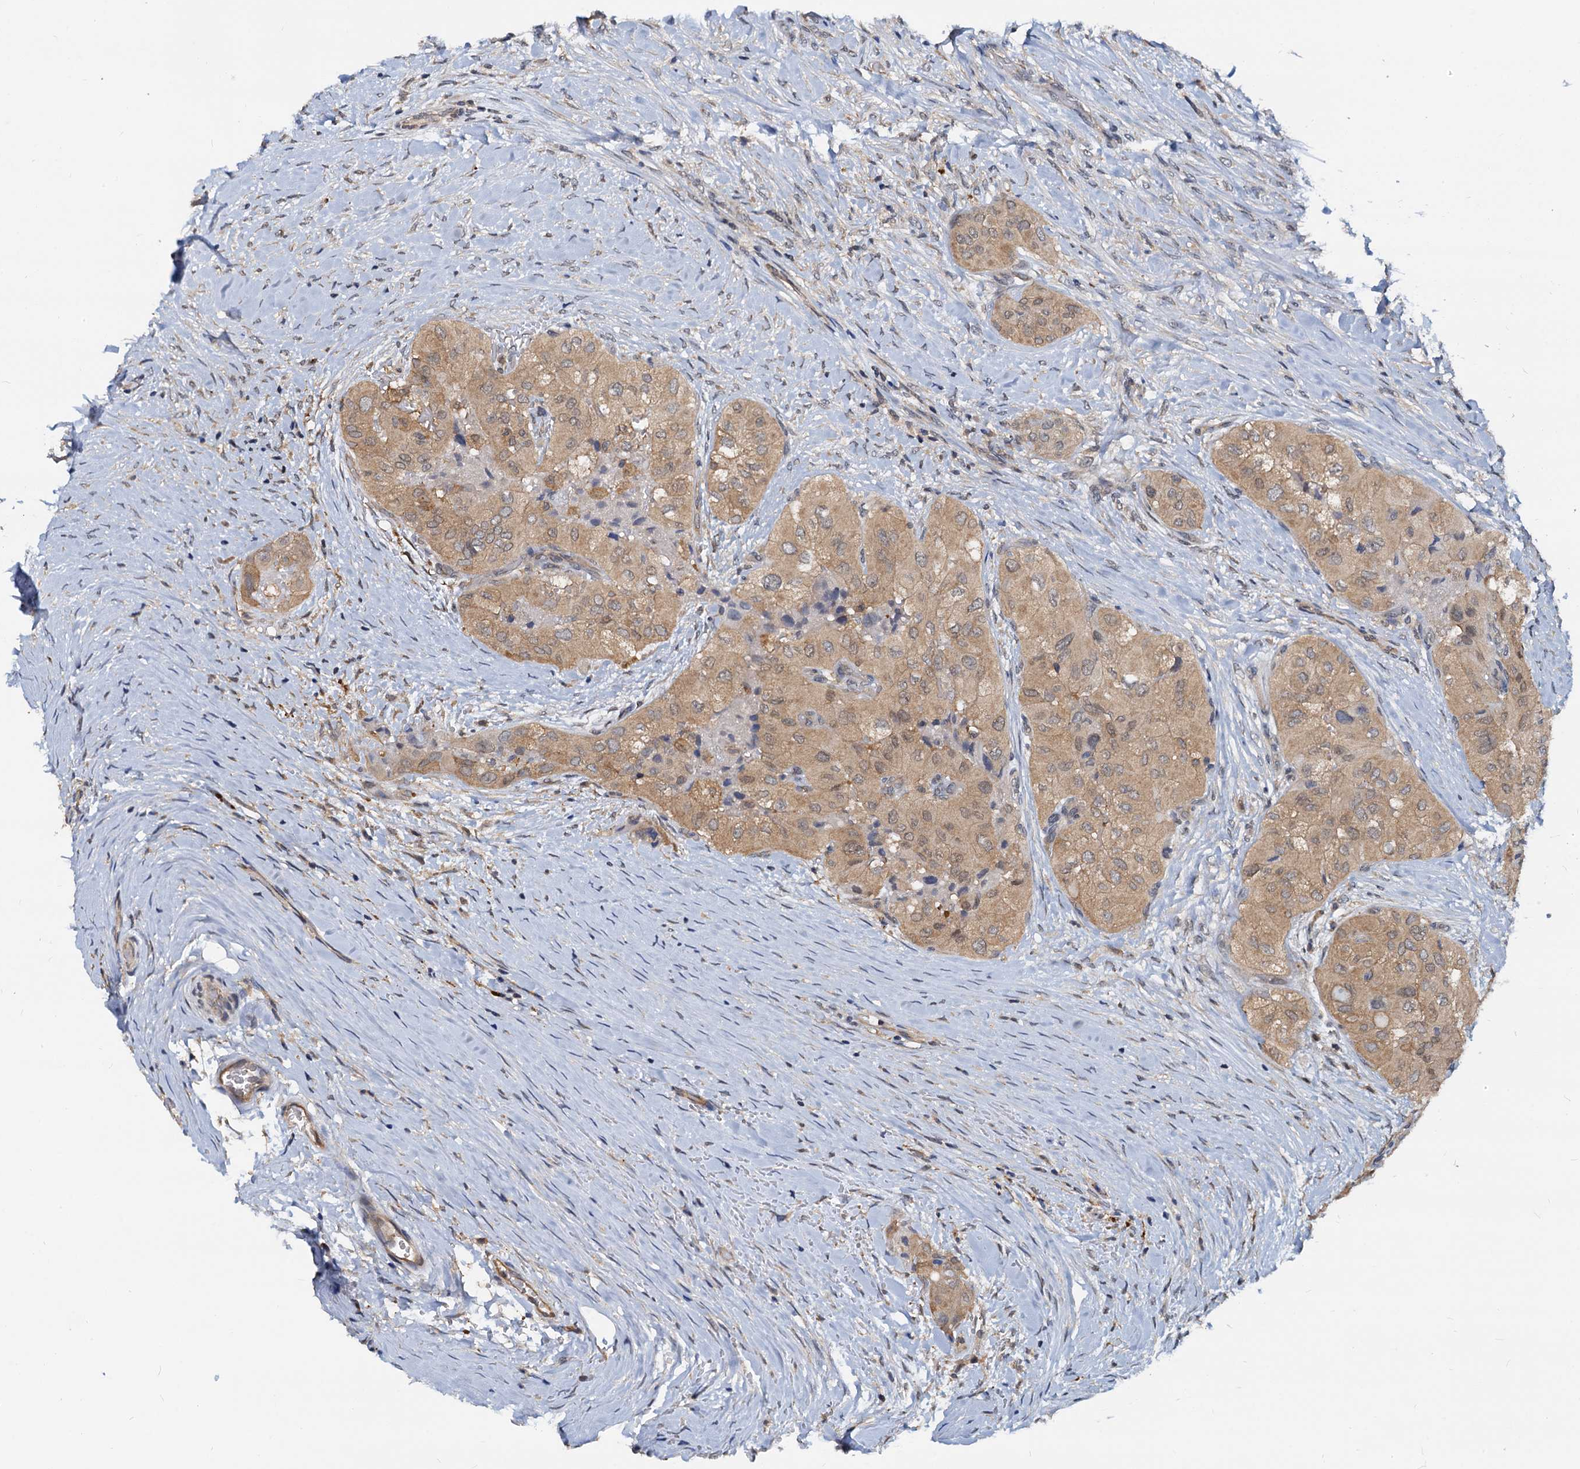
{"staining": {"intensity": "weak", "quantity": ">75%", "location": "cytoplasmic/membranous,nuclear"}, "tissue": "thyroid cancer", "cell_type": "Tumor cells", "image_type": "cancer", "snomed": [{"axis": "morphology", "description": "Papillary adenocarcinoma, NOS"}, {"axis": "topography", "description": "Thyroid gland"}], "caption": "Thyroid cancer (papillary adenocarcinoma) was stained to show a protein in brown. There is low levels of weak cytoplasmic/membranous and nuclear staining in about >75% of tumor cells. (DAB (3,3'-diaminobenzidine) = brown stain, brightfield microscopy at high magnification).", "gene": "PTGES3", "patient": {"sex": "female", "age": 59}}